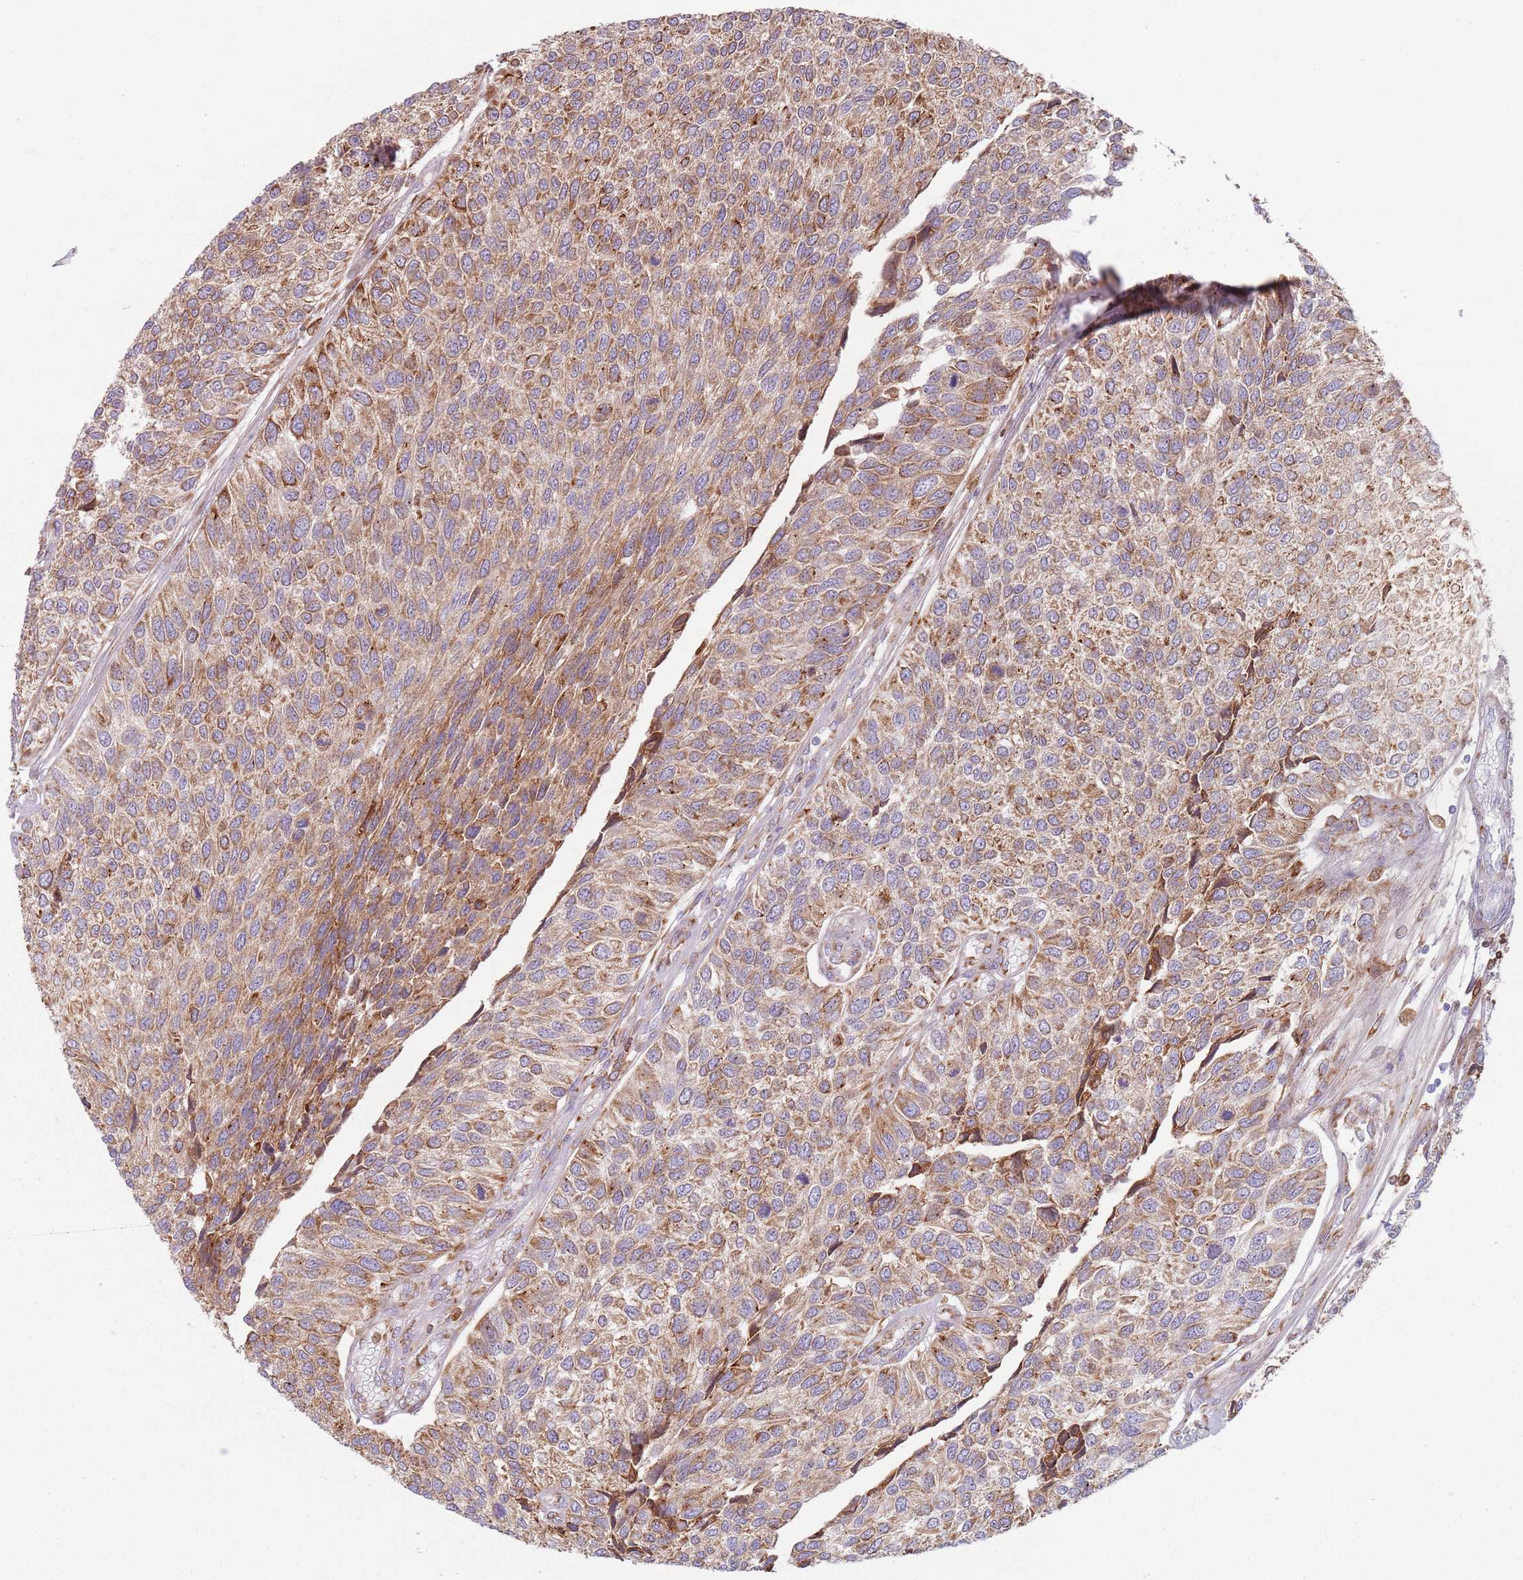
{"staining": {"intensity": "moderate", "quantity": ">75%", "location": "cytoplasmic/membranous"}, "tissue": "urothelial cancer", "cell_type": "Tumor cells", "image_type": "cancer", "snomed": [{"axis": "morphology", "description": "Urothelial carcinoma, NOS"}, {"axis": "topography", "description": "Urinary bladder"}], "caption": "Protein staining shows moderate cytoplasmic/membranous positivity in about >75% of tumor cells in transitional cell carcinoma.", "gene": "COLGALT1", "patient": {"sex": "male", "age": 55}}